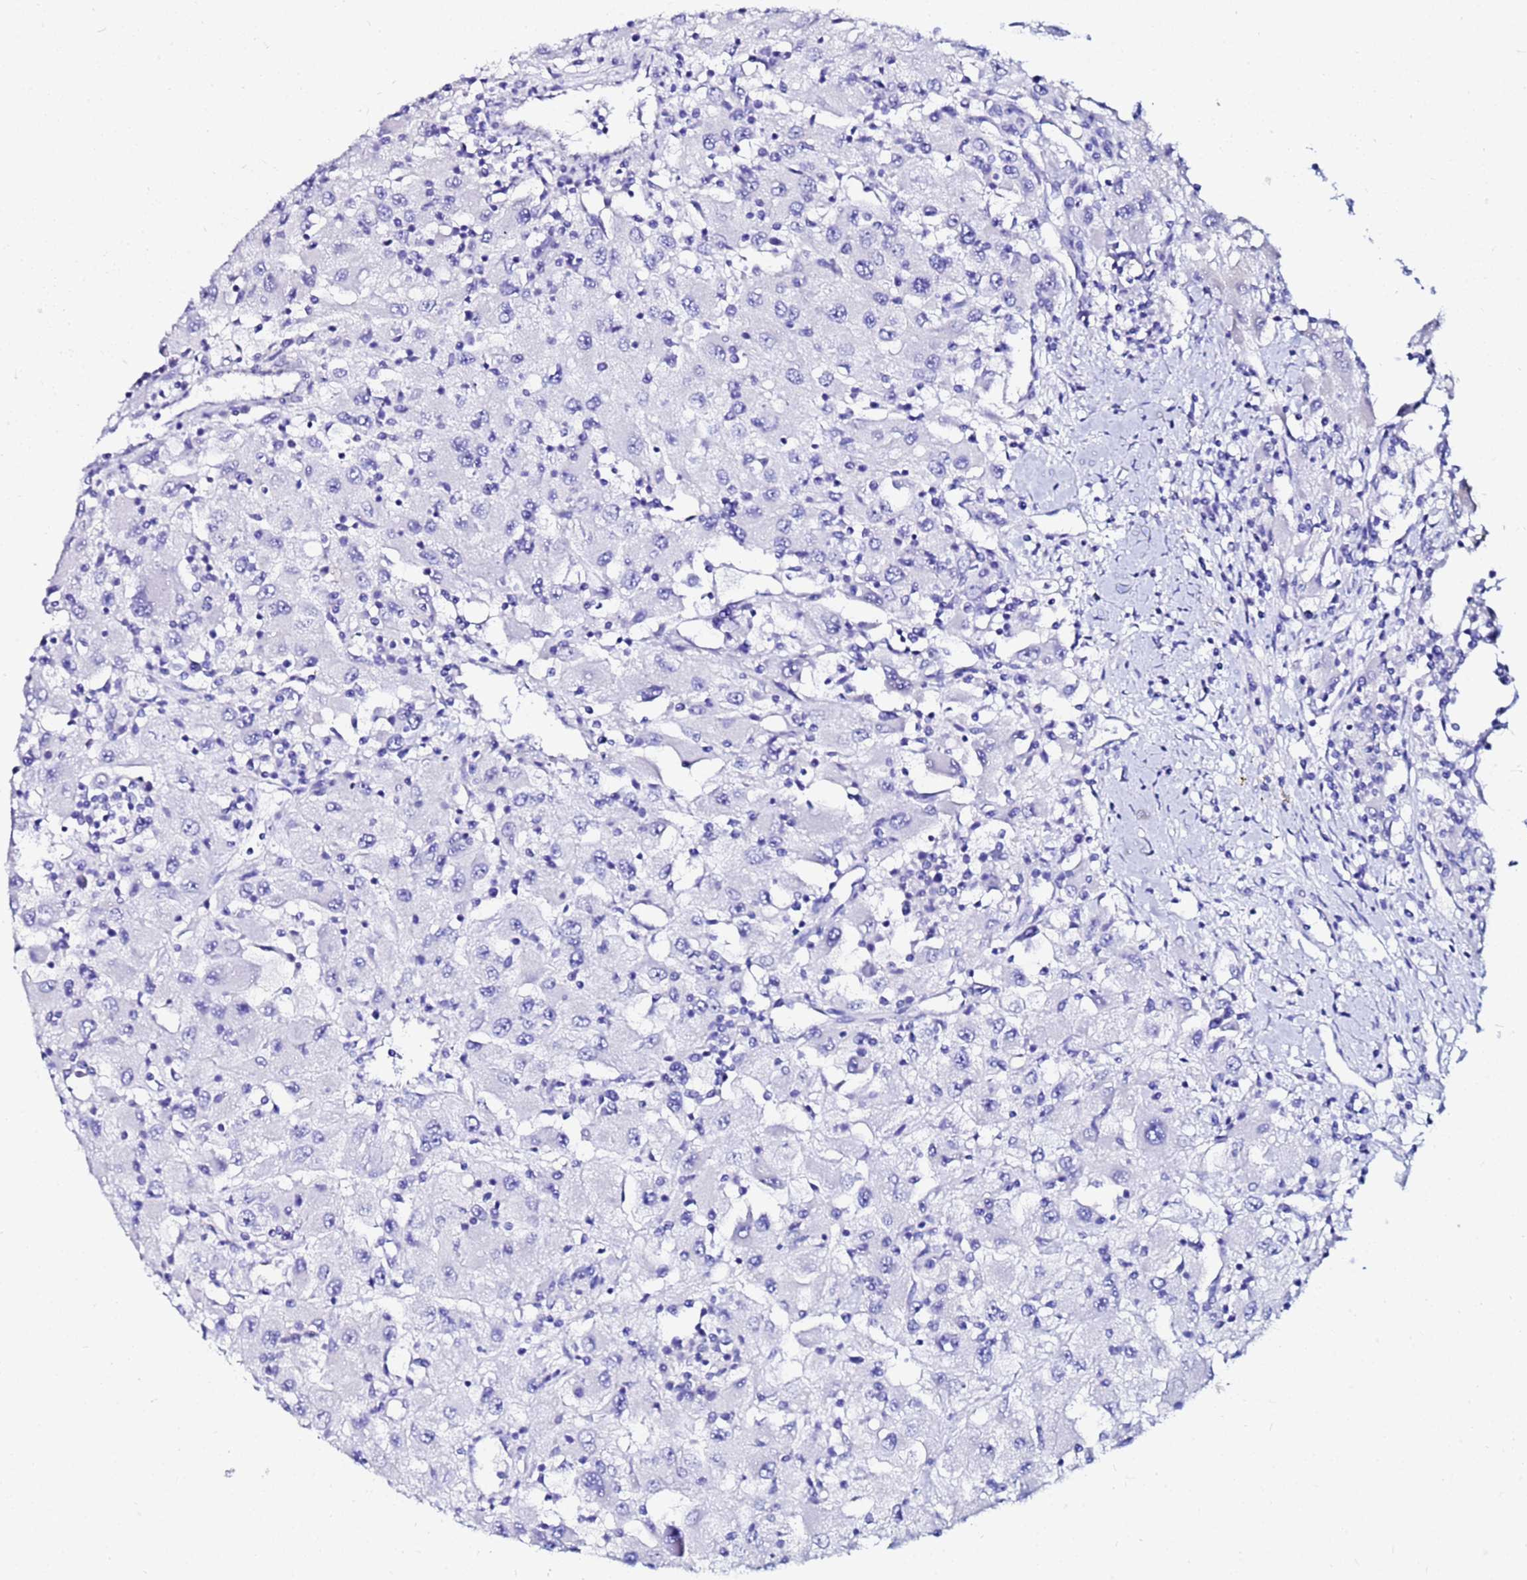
{"staining": {"intensity": "negative", "quantity": "none", "location": "none"}, "tissue": "renal cancer", "cell_type": "Tumor cells", "image_type": "cancer", "snomed": [{"axis": "morphology", "description": "Adenocarcinoma, NOS"}, {"axis": "topography", "description": "Kidney"}], "caption": "The micrograph reveals no staining of tumor cells in renal cancer (adenocarcinoma). (Stains: DAB IHC with hematoxylin counter stain, Microscopy: brightfield microscopy at high magnification).", "gene": "PPP1R14C", "patient": {"sex": "female", "age": 67}}